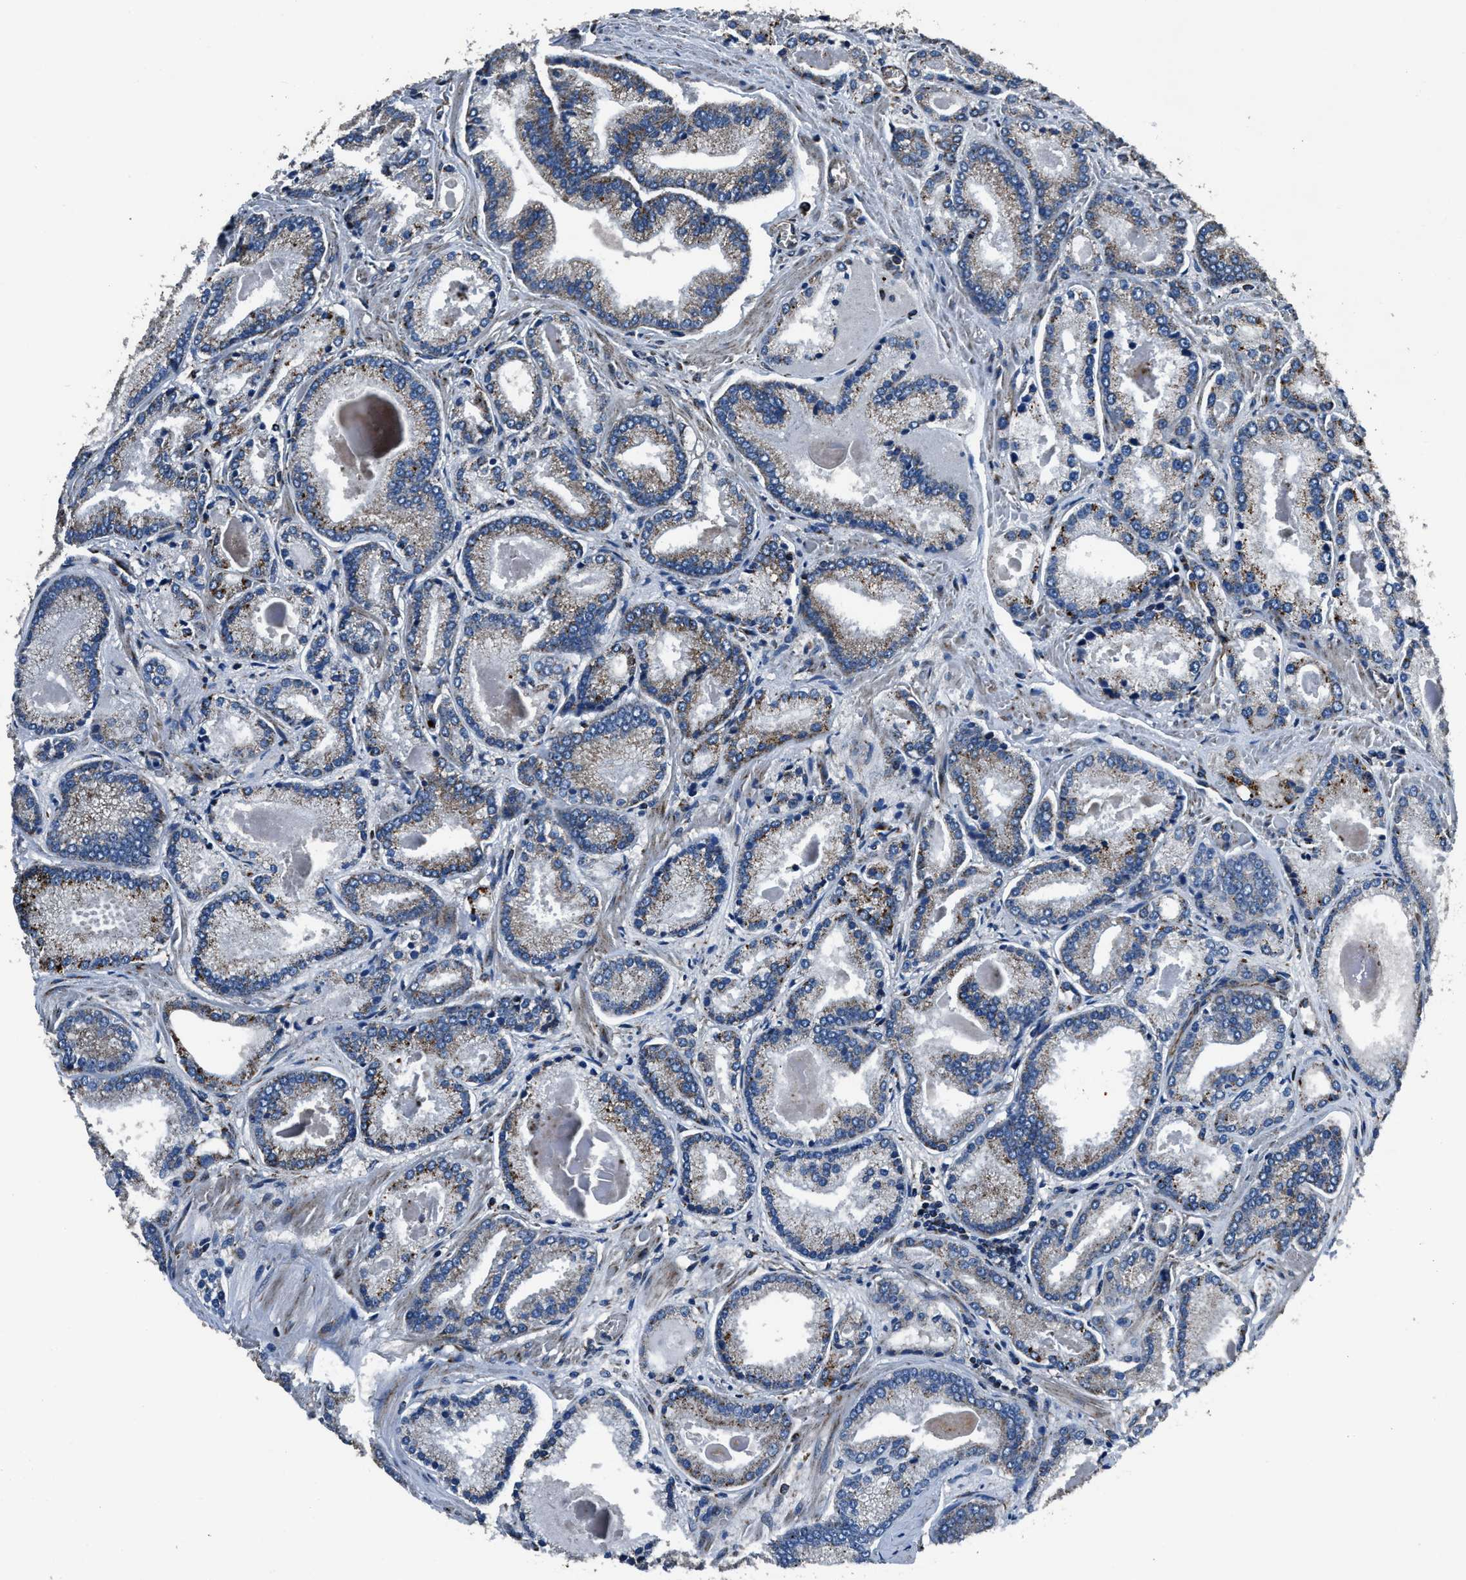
{"staining": {"intensity": "weak", "quantity": "25%-75%", "location": "cytoplasmic/membranous"}, "tissue": "prostate cancer", "cell_type": "Tumor cells", "image_type": "cancer", "snomed": [{"axis": "morphology", "description": "Adenocarcinoma, Low grade"}, {"axis": "topography", "description": "Prostate"}], "caption": "Immunohistochemistry micrograph of neoplastic tissue: prostate adenocarcinoma (low-grade) stained using immunohistochemistry (IHC) exhibits low levels of weak protein expression localized specifically in the cytoplasmic/membranous of tumor cells, appearing as a cytoplasmic/membranous brown color.", "gene": "OGDH", "patient": {"sex": "male", "age": 59}}